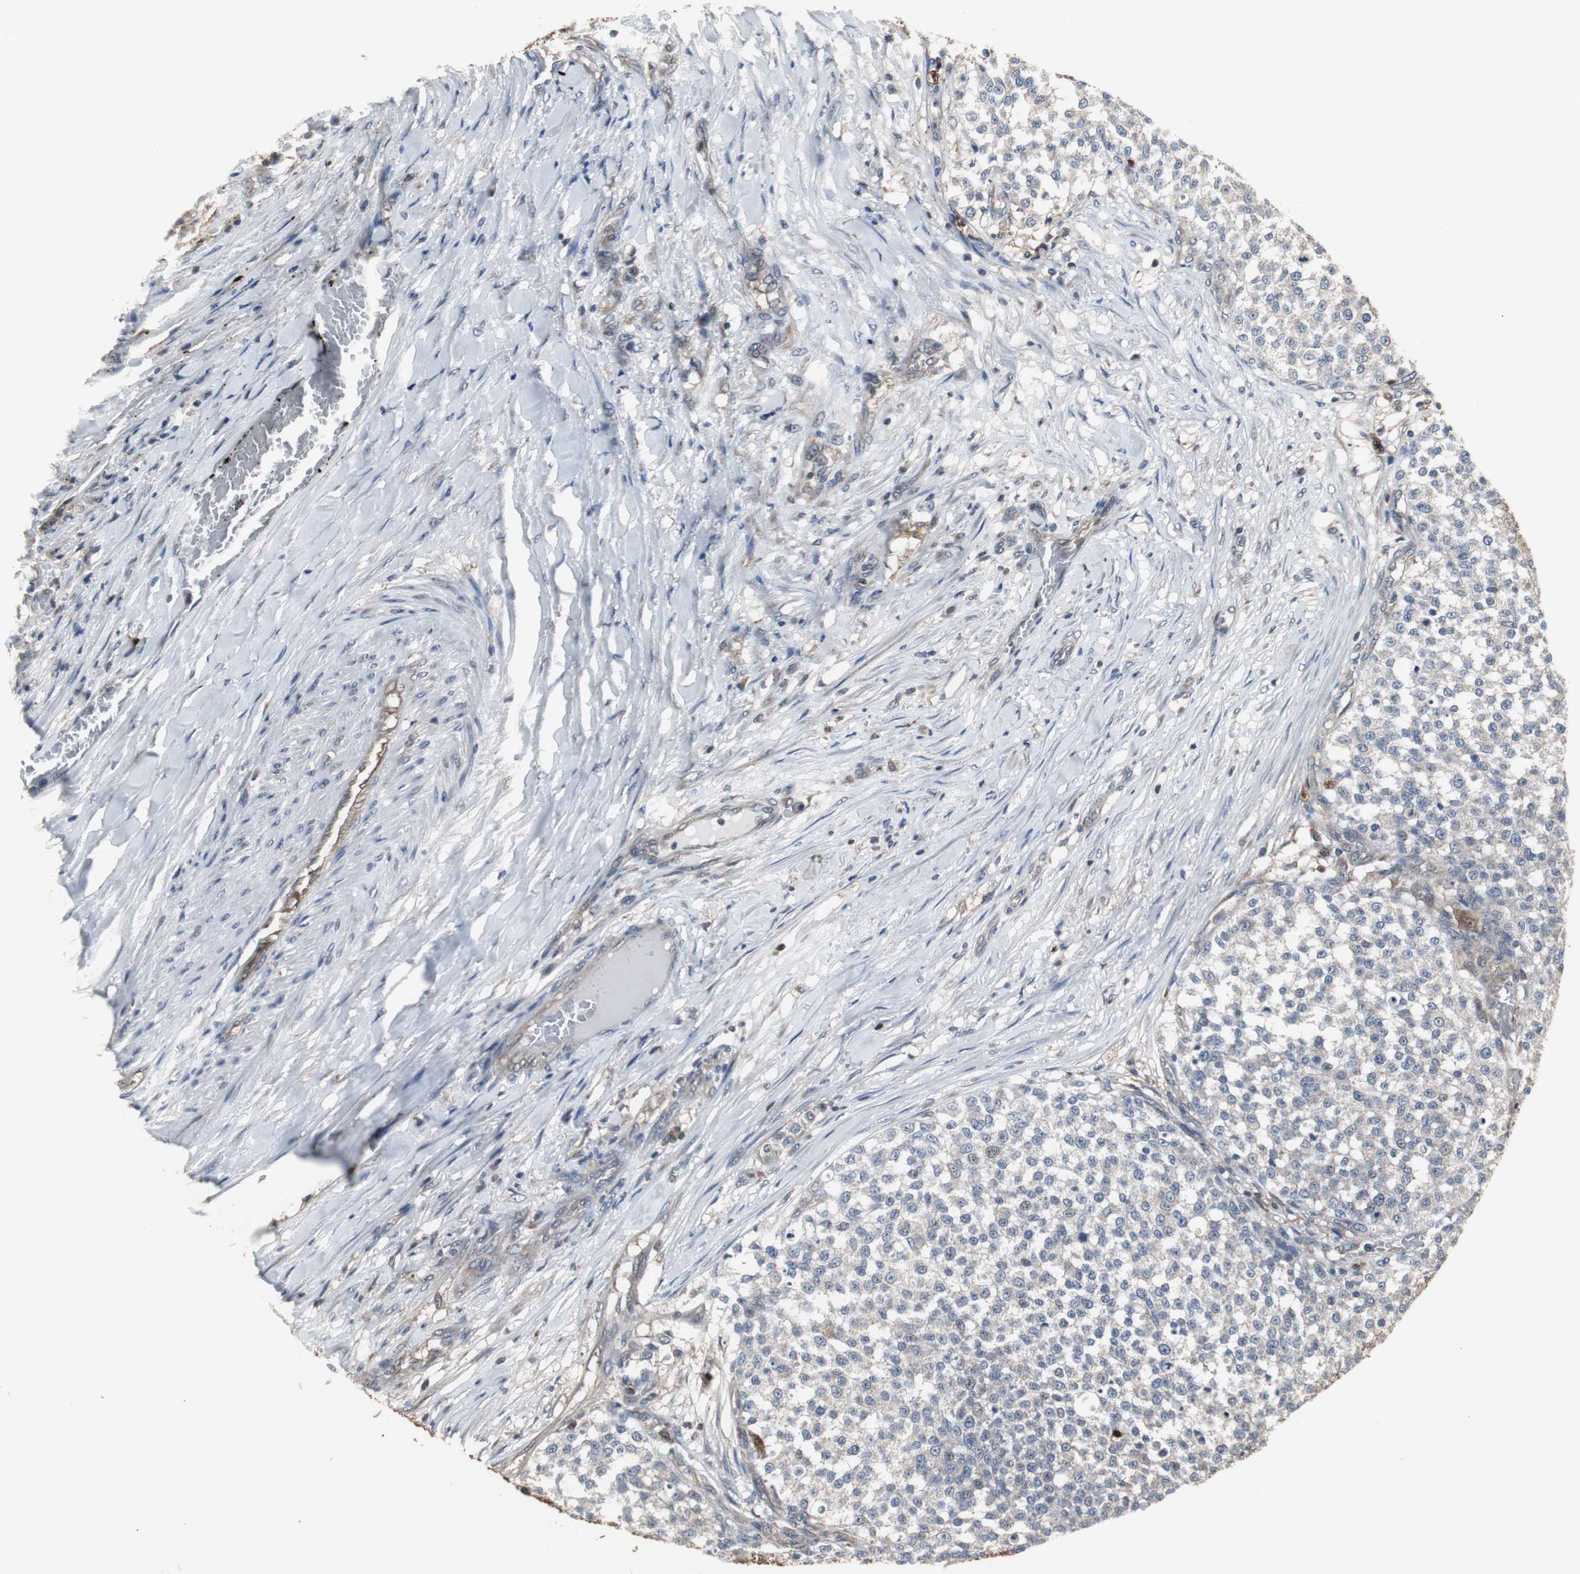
{"staining": {"intensity": "weak", "quantity": "25%-75%", "location": "cytoplasmic/membranous"}, "tissue": "testis cancer", "cell_type": "Tumor cells", "image_type": "cancer", "snomed": [{"axis": "morphology", "description": "Seminoma, NOS"}, {"axis": "topography", "description": "Testis"}], "caption": "Immunohistochemical staining of seminoma (testis) reveals low levels of weak cytoplasmic/membranous protein staining in about 25%-75% of tumor cells.", "gene": "ZSCAN22", "patient": {"sex": "male", "age": 59}}